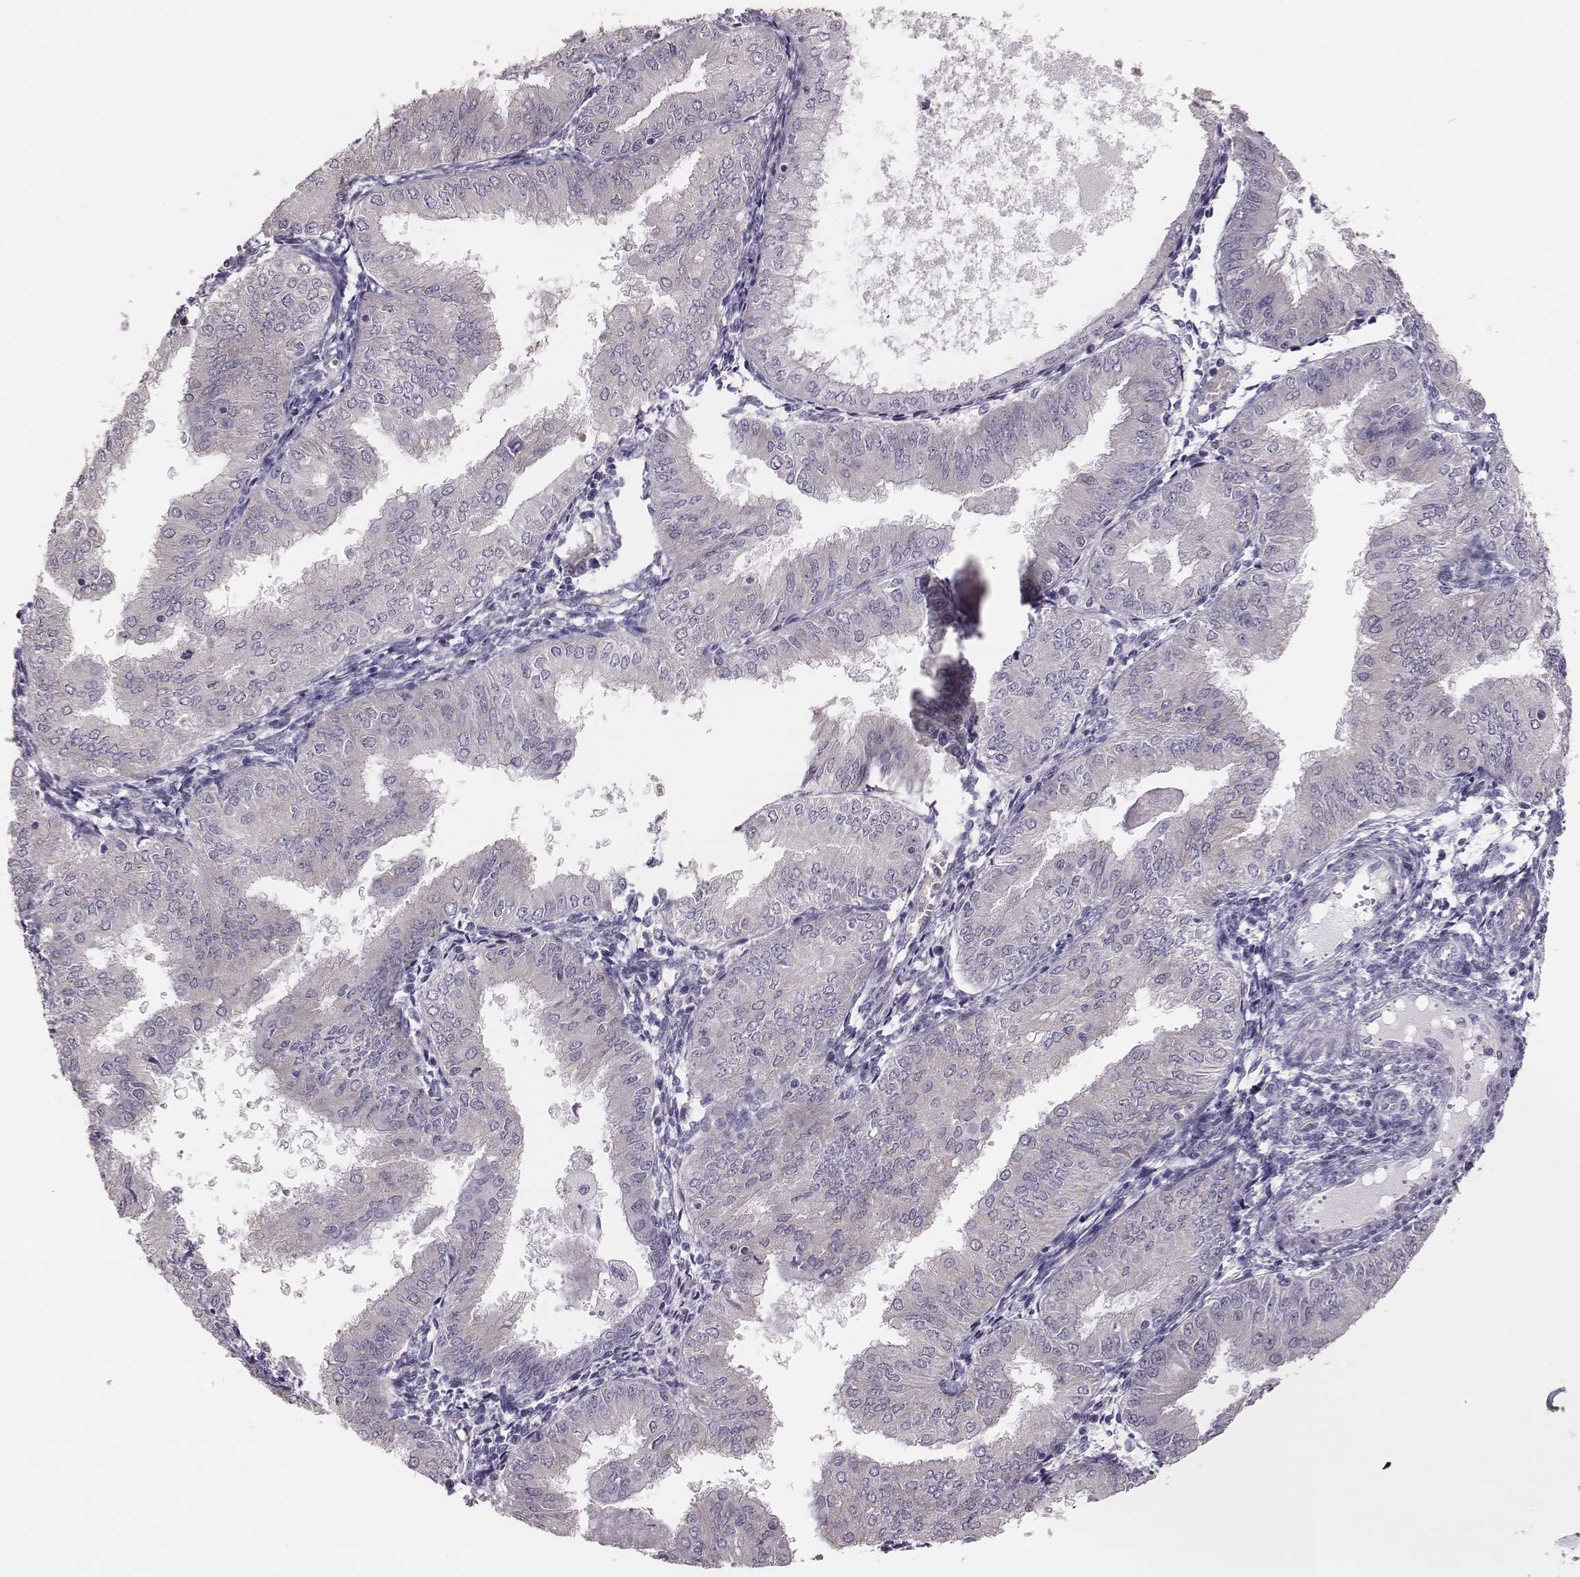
{"staining": {"intensity": "negative", "quantity": "none", "location": "none"}, "tissue": "endometrial cancer", "cell_type": "Tumor cells", "image_type": "cancer", "snomed": [{"axis": "morphology", "description": "Adenocarcinoma, NOS"}, {"axis": "topography", "description": "Endometrium"}], "caption": "IHC of endometrial cancer shows no expression in tumor cells.", "gene": "PBK", "patient": {"sex": "female", "age": 53}}